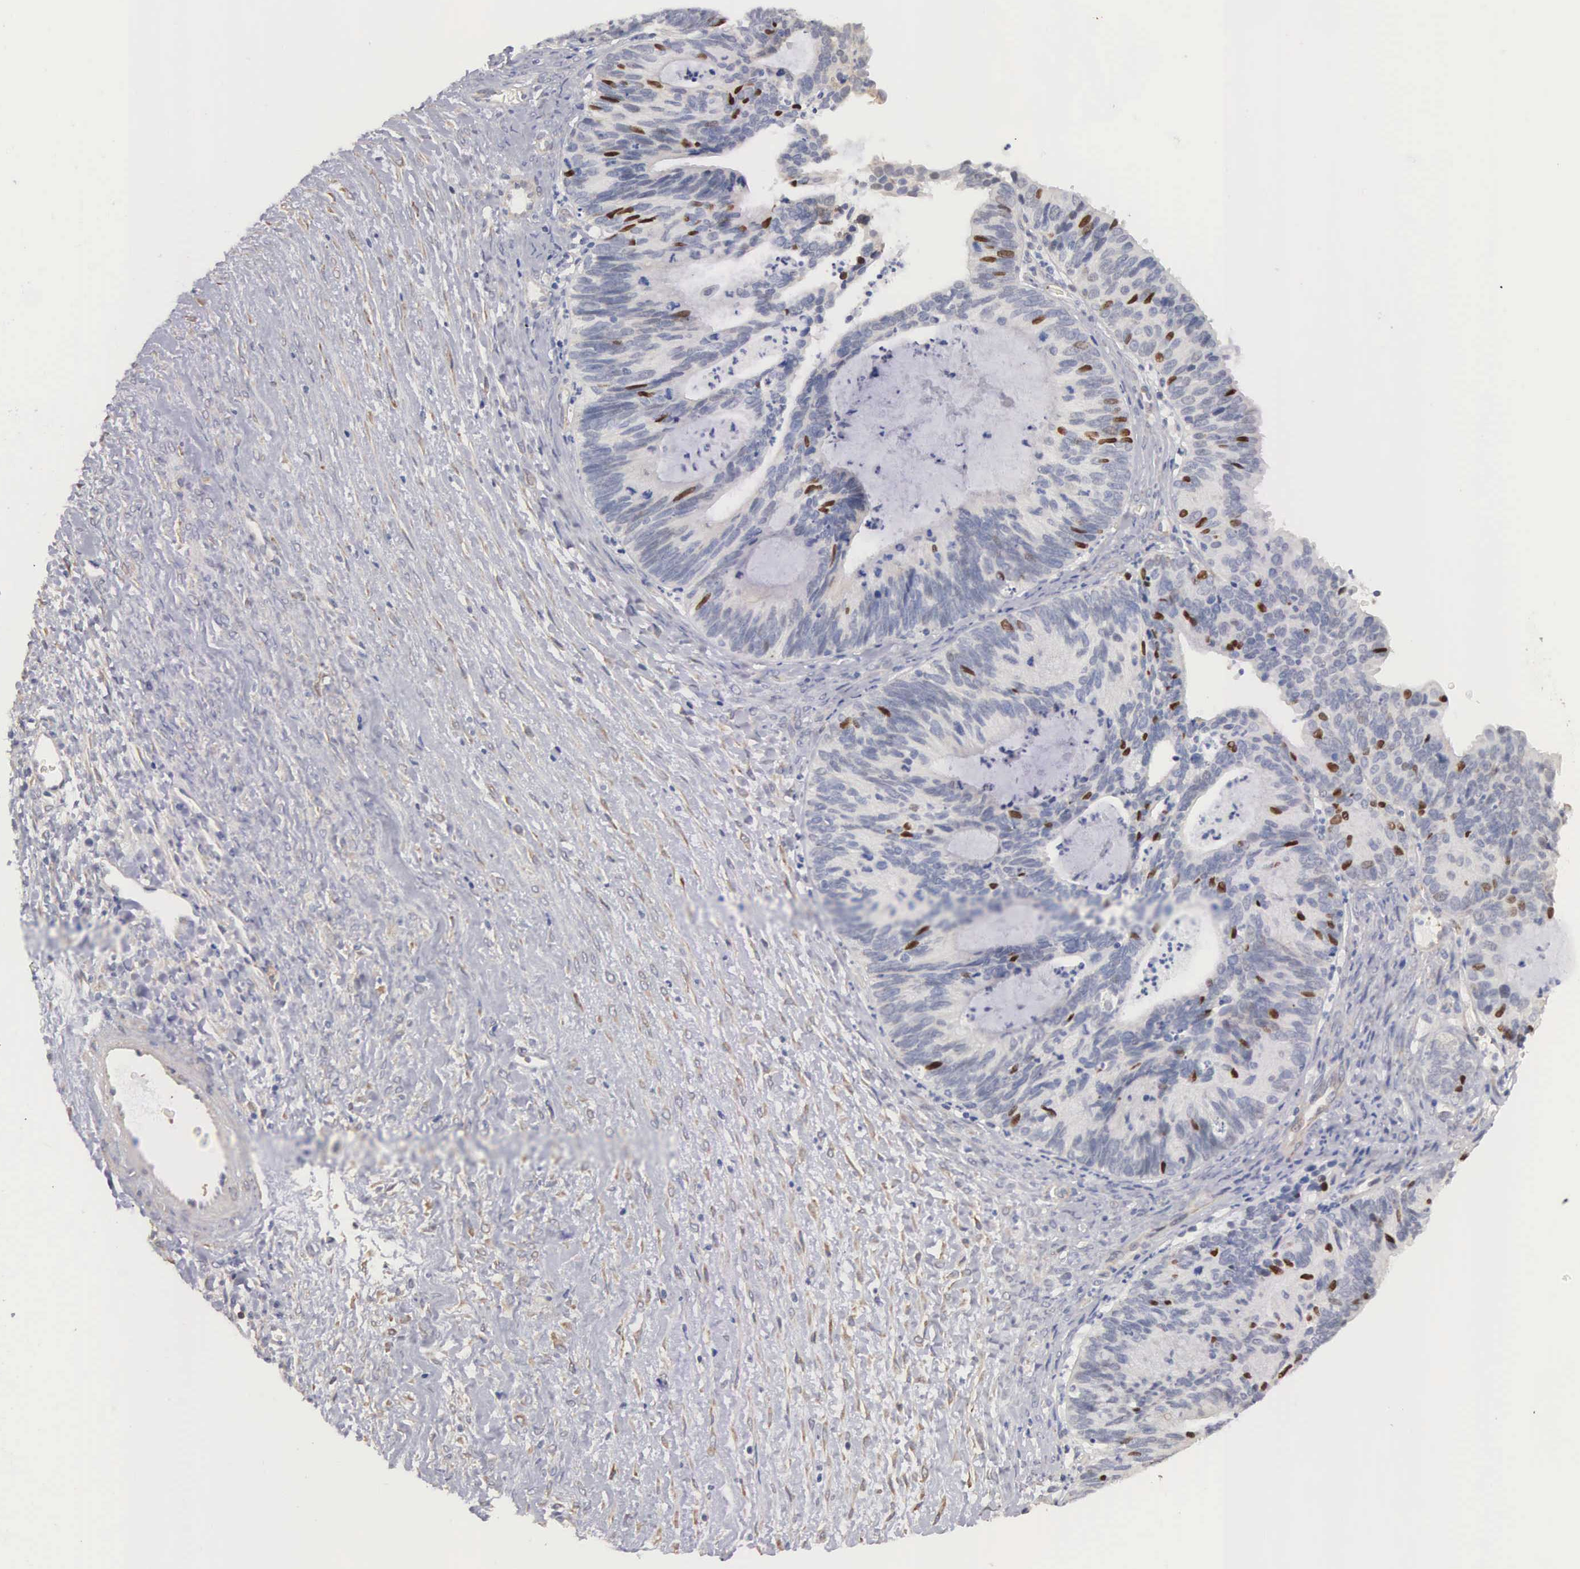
{"staining": {"intensity": "moderate", "quantity": "<25%", "location": "nuclear"}, "tissue": "ovarian cancer", "cell_type": "Tumor cells", "image_type": "cancer", "snomed": [{"axis": "morphology", "description": "Carcinoma, endometroid"}, {"axis": "topography", "description": "Ovary"}], "caption": "Approximately <25% of tumor cells in human ovarian cancer (endometroid carcinoma) exhibit moderate nuclear protein expression as visualized by brown immunohistochemical staining.", "gene": "ELFN2", "patient": {"sex": "female", "age": 52}}